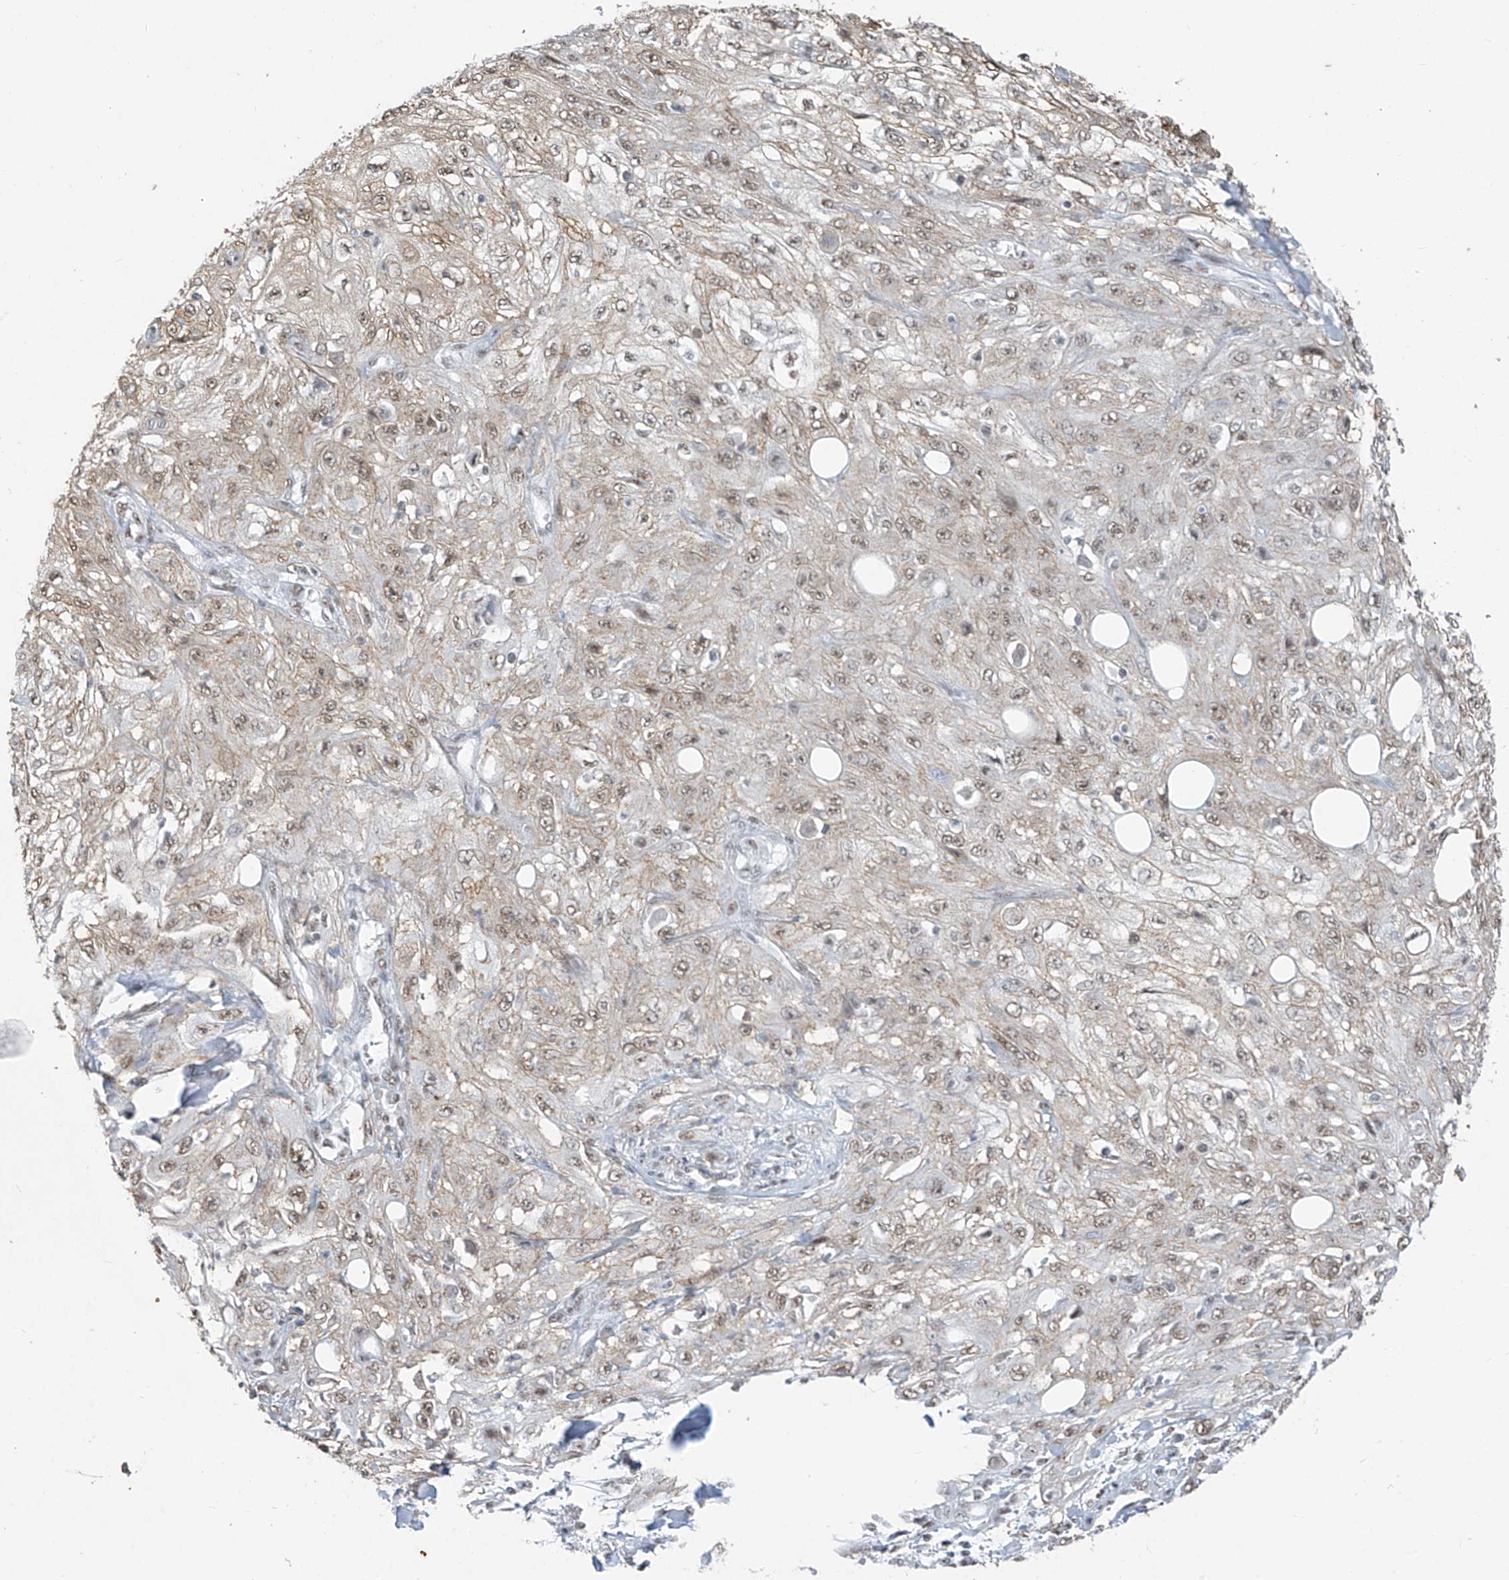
{"staining": {"intensity": "weak", "quantity": "25%-75%", "location": "nuclear"}, "tissue": "skin cancer", "cell_type": "Tumor cells", "image_type": "cancer", "snomed": [{"axis": "morphology", "description": "Squamous cell carcinoma, NOS"}, {"axis": "topography", "description": "Skin"}], "caption": "Protein staining by immunohistochemistry demonstrates weak nuclear staining in about 25%-75% of tumor cells in skin cancer (squamous cell carcinoma).", "gene": "TFEC", "patient": {"sex": "male", "age": 75}}